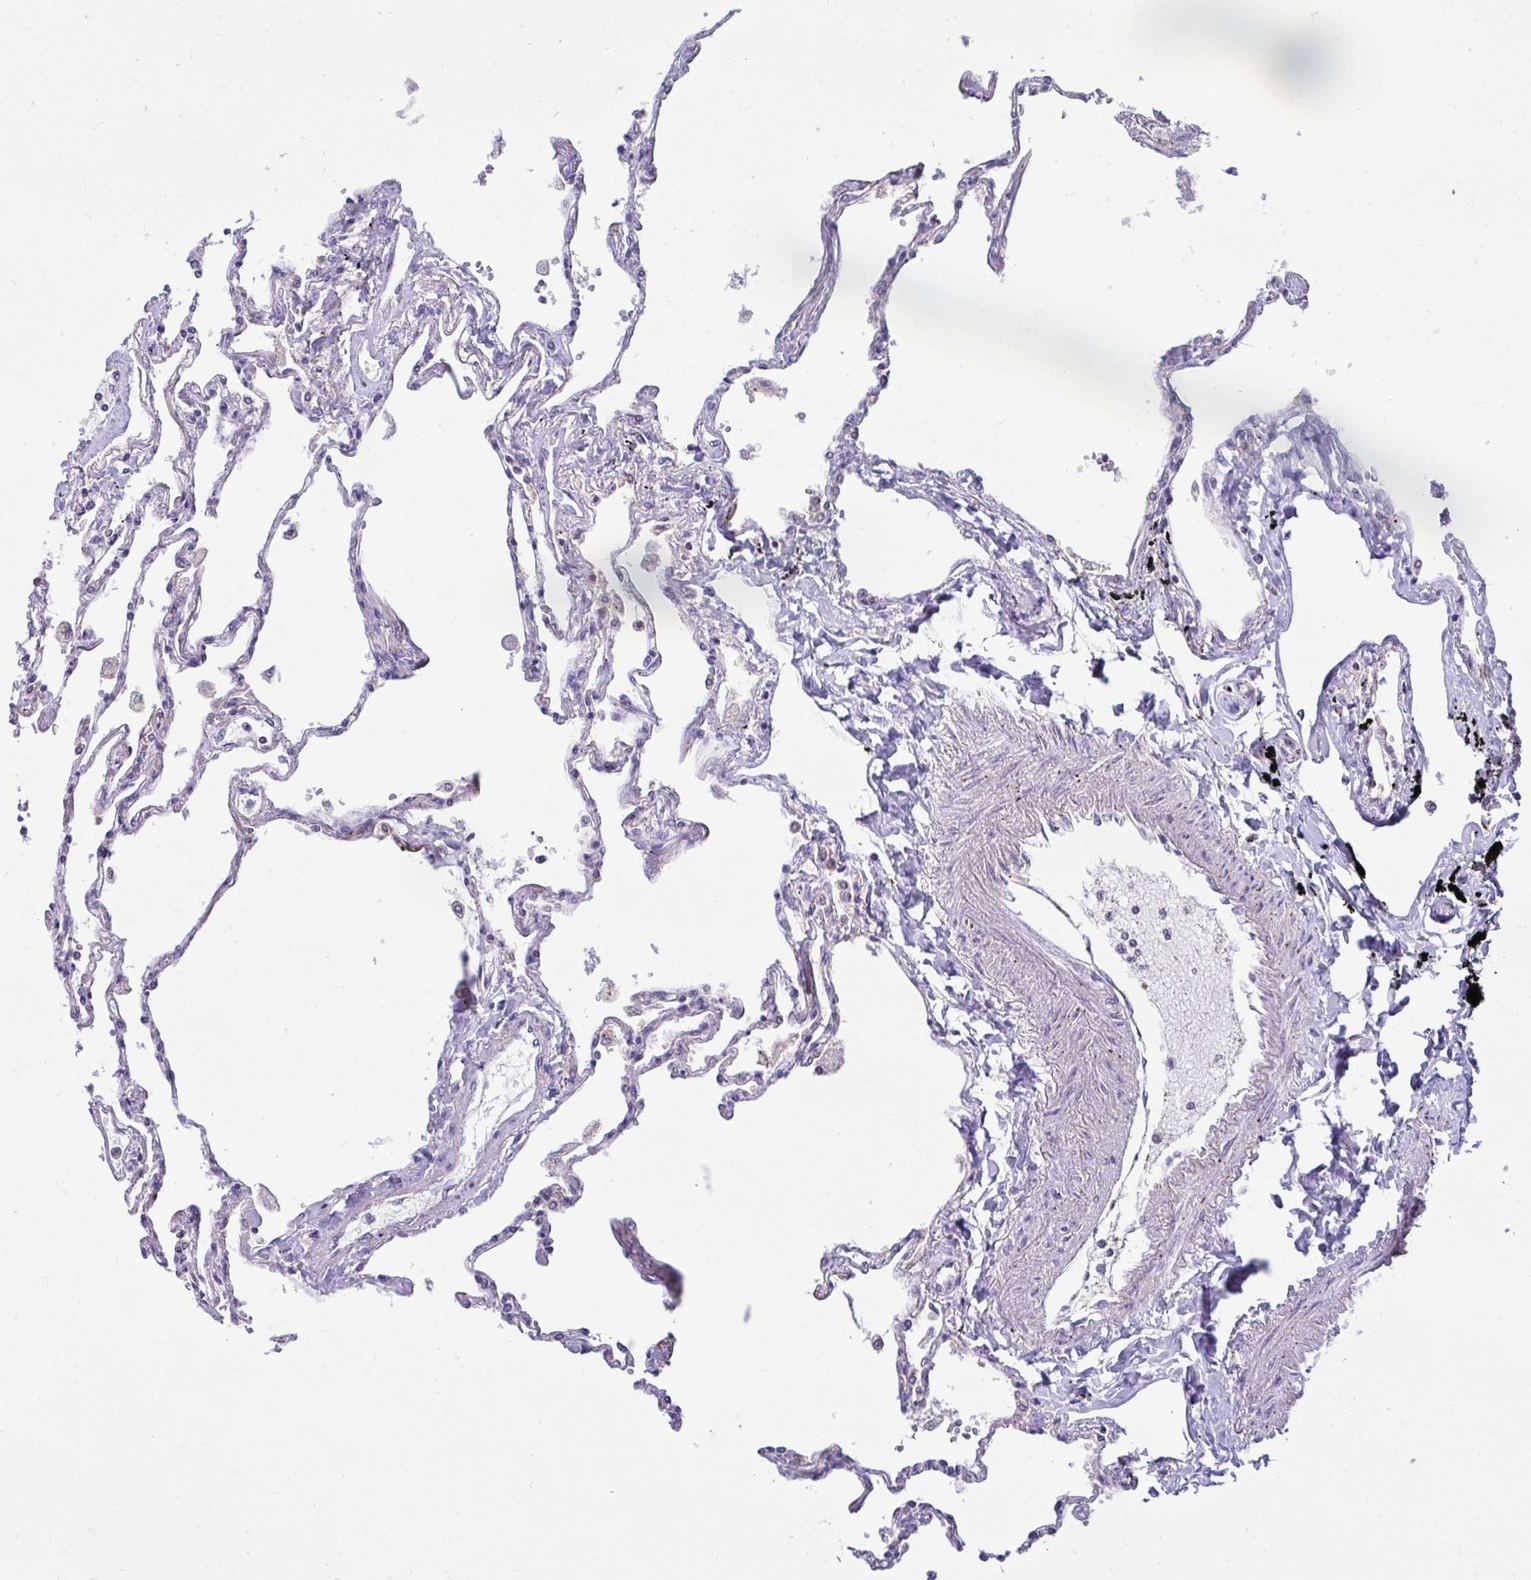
{"staining": {"intensity": "moderate", "quantity": "25%-75%", "location": "cytoplasmic/membranous"}, "tissue": "lung", "cell_type": "Alveolar cells", "image_type": "normal", "snomed": [{"axis": "morphology", "description": "Normal tissue, NOS"}, {"axis": "topography", "description": "Lung"}], "caption": "This is a photomicrograph of immunohistochemistry (IHC) staining of benign lung, which shows moderate staining in the cytoplasmic/membranous of alveolar cells.", "gene": "IST1", "patient": {"sex": "female", "age": 67}}